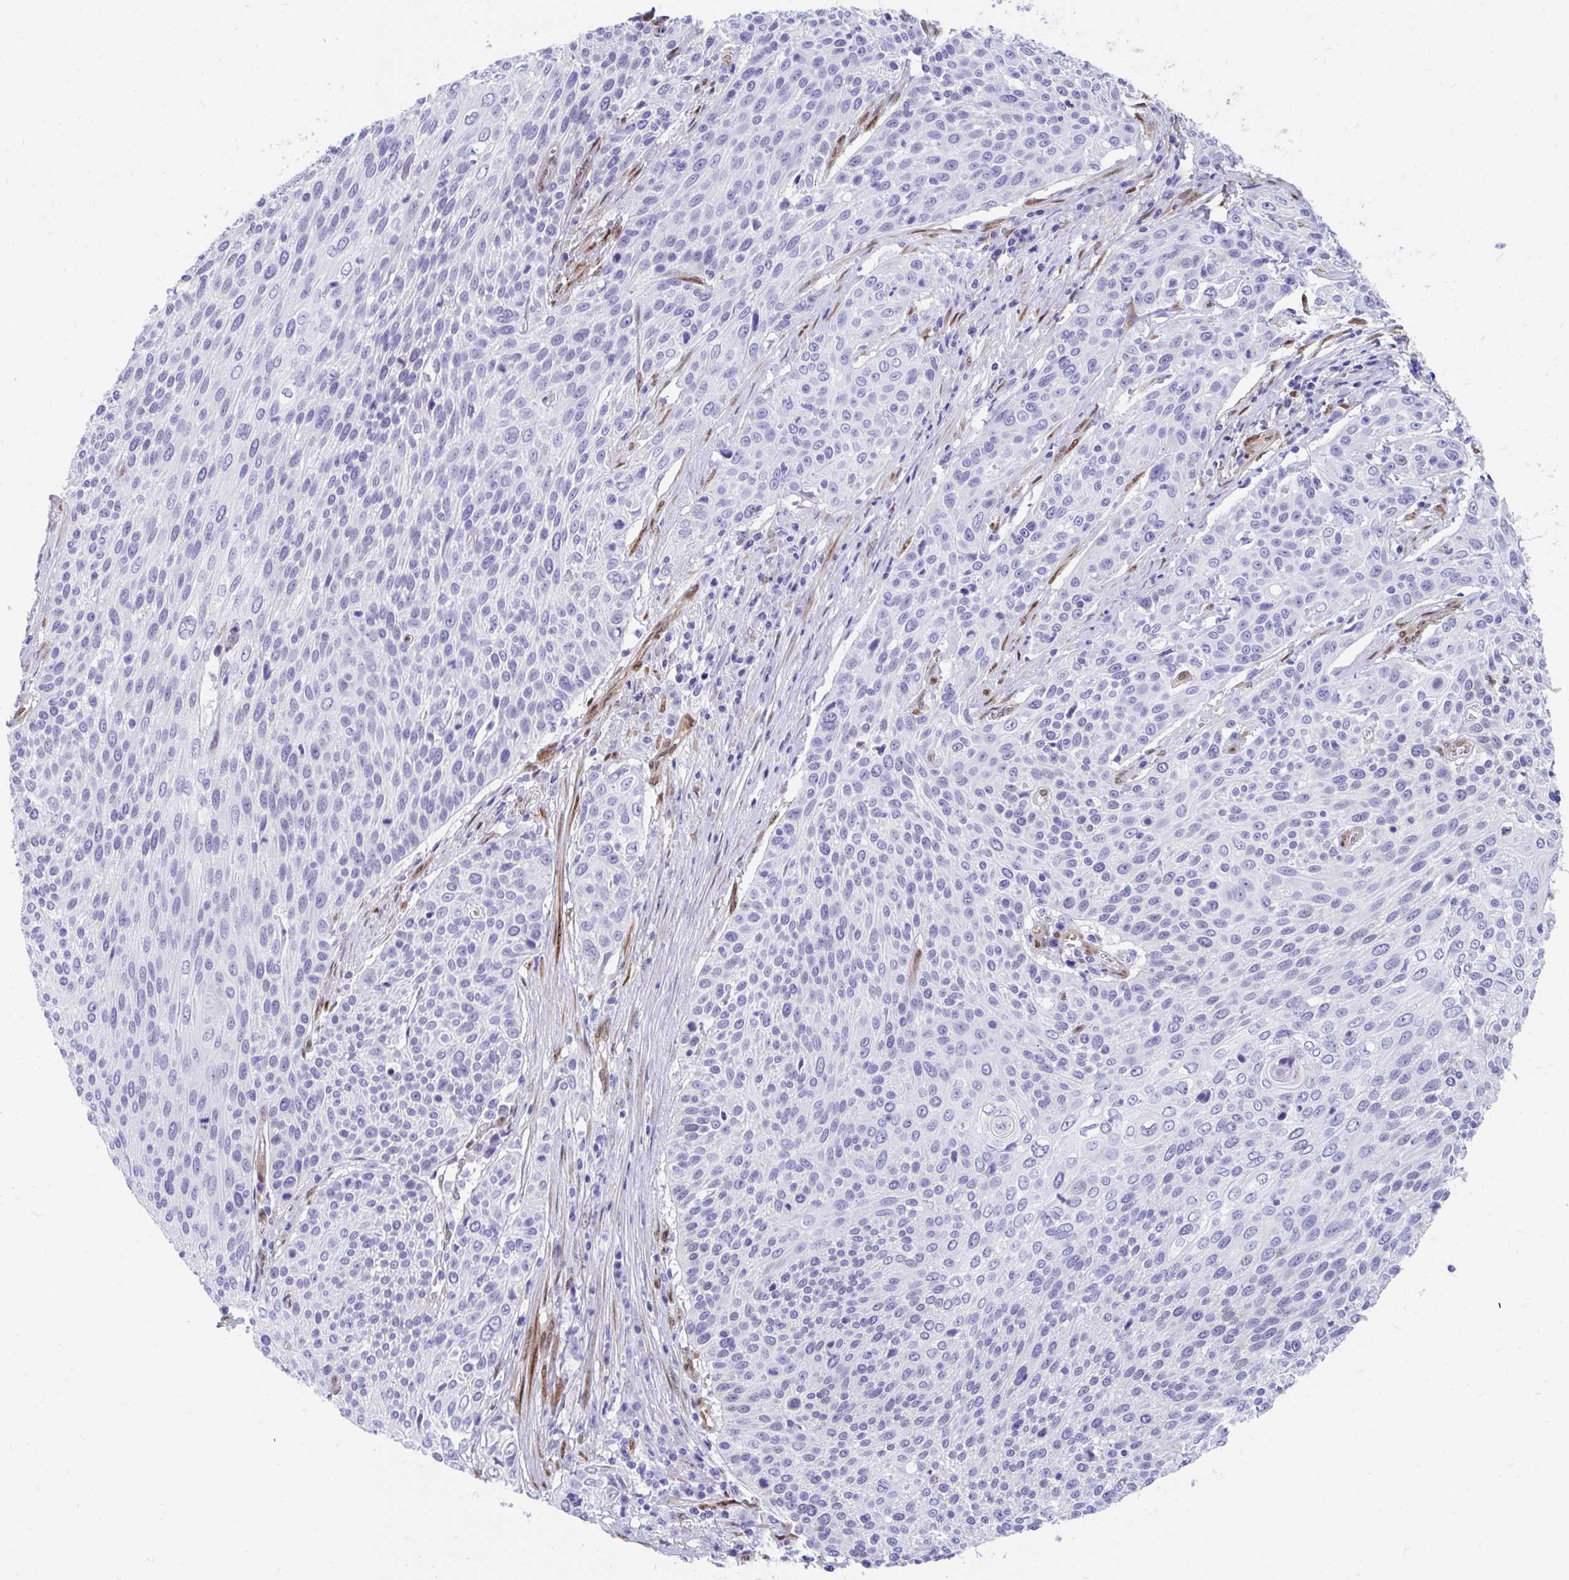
{"staining": {"intensity": "negative", "quantity": "none", "location": "none"}, "tissue": "cervical cancer", "cell_type": "Tumor cells", "image_type": "cancer", "snomed": [{"axis": "morphology", "description": "Squamous cell carcinoma, NOS"}, {"axis": "topography", "description": "Cervix"}], "caption": "Protein analysis of cervical cancer demonstrates no significant expression in tumor cells. The staining is performed using DAB (3,3'-diaminobenzidine) brown chromogen with nuclei counter-stained in using hematoxylin.", "gene": "RBPMS", "patient": {"sex": "female", "age": 31}}